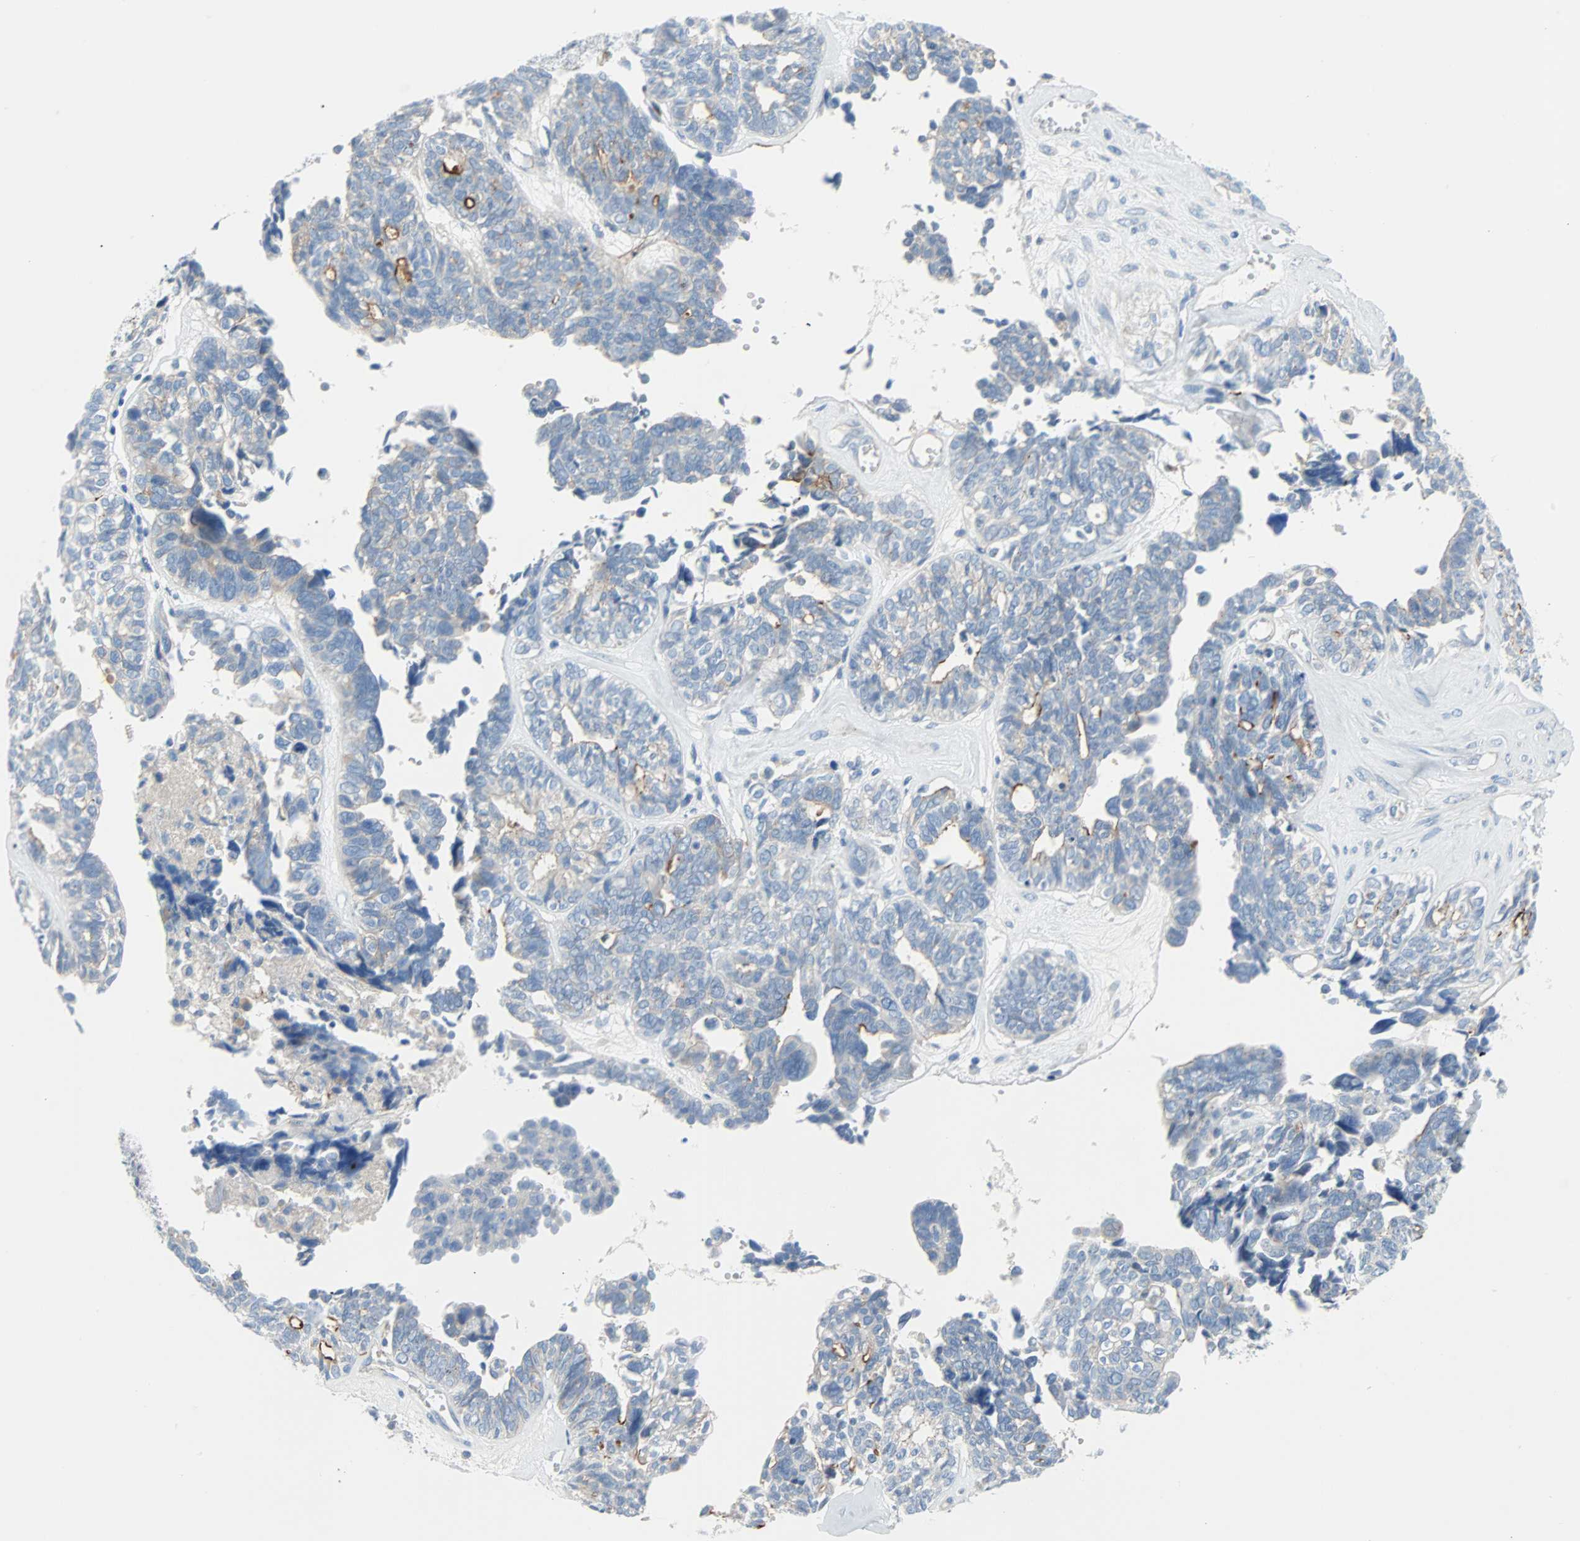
{"staining": {"intensity": "moderate", "quantity": "<25%", "location": "cytoplasmic/membranous"}, "tissue": "ovarian cancer", "cell_type": "Tumor cells", "image_type": "cancer", "snomed": [{"axis": "morphology", "description": "Cystadenocarcinoma, serous, NOS"}, {"axis": "topography", "description": "Ovary"}], "caption": "Ovarian cancer tissue demonstrates moderate cytoplasmic/membranous expression in about <25% of tumor cells, visualized by immunohistochemistry.", "gene": "PDPN", "patient": {"sex": "female", "age": 79}}